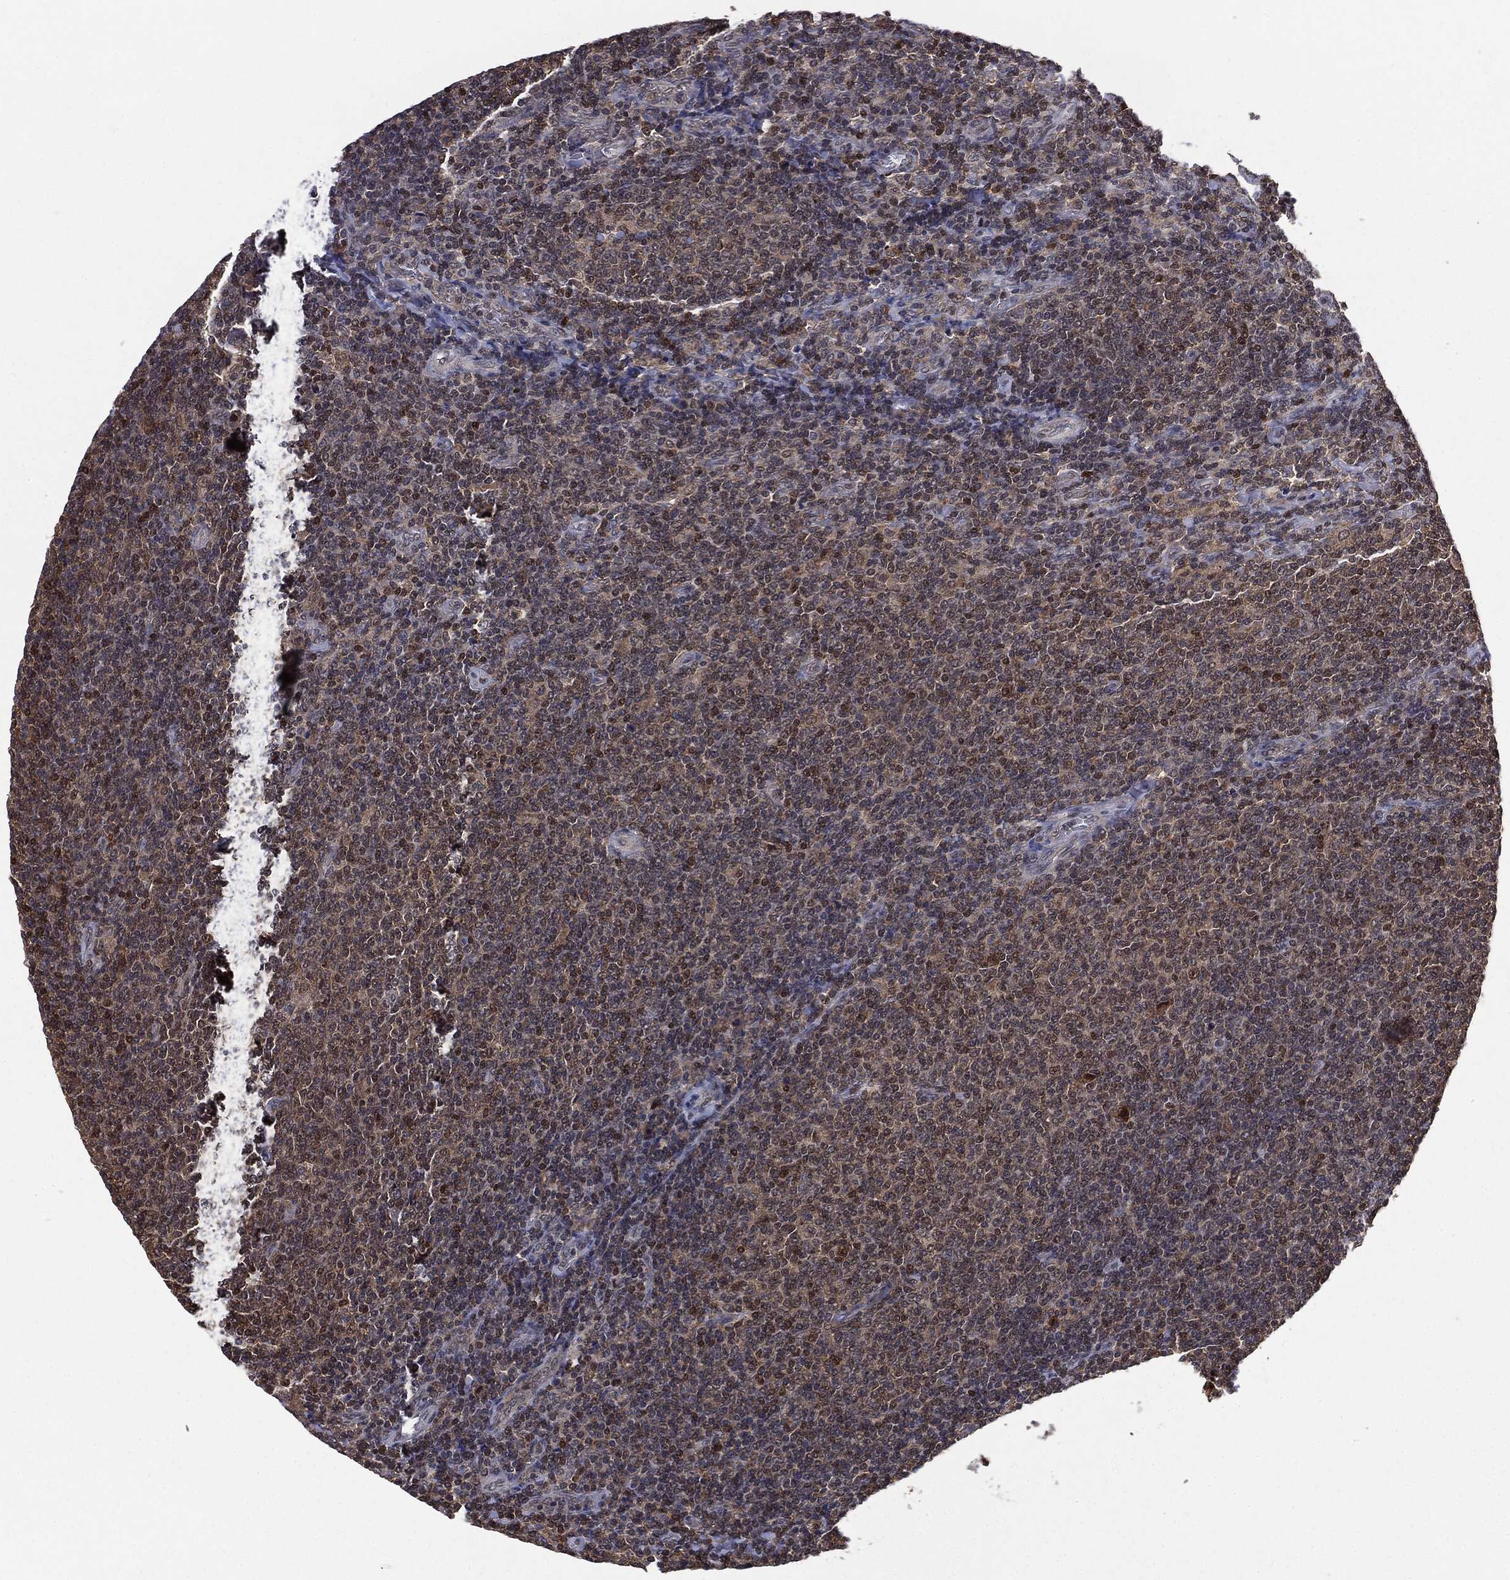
{"staining": {"intensity": "weak", "quantity": "25%-75%", "location": "cytoplasmic/membranous,nuclear"}, "tissue": "lymphoma", "cell_type": "Tumor cells", "image_type": "cancer", "snomed": [{"axis": "morphology", "description": "Malignant lymphoma, non-Hodgkin's type, Low grade"}, {"axis": "topography", "description": "Lymph node"}], "caption": "Immunohistochemistry (IHC) photomicrograph of neoplastic tissue: malignant lymphoma, non-Hodgkin's type (low-grade) stained using immunohistochemistry reveals low levels of weak protein expression localized specifically in the cytoplasmic/membranous and nuclear of tumor cells, appearing as a cytoplasmic/membranous and nuclear brown color.", "gene": "GPI", "patient": {"sex": "male", "age": 52}}